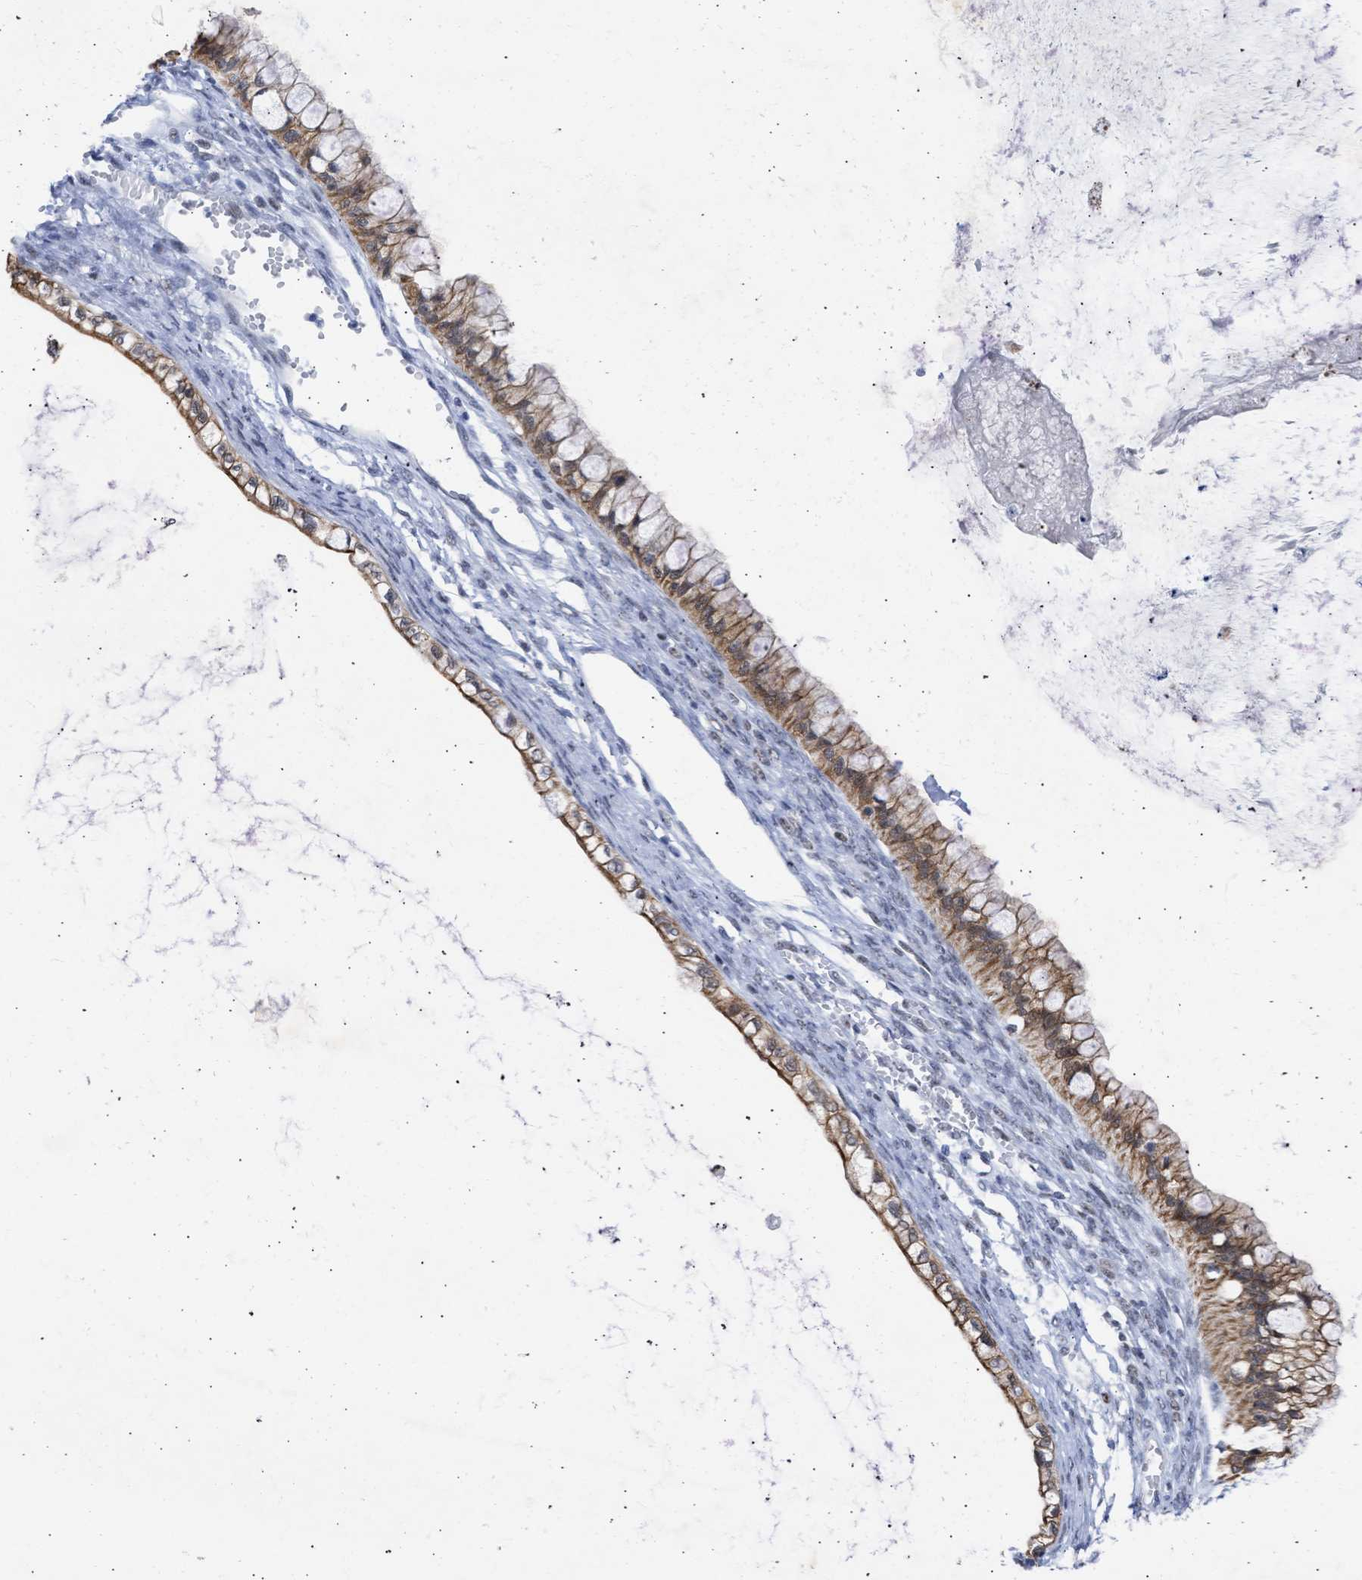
{"staining": {"intensity": "moderate", "quantity": ">75%", "location": "cytoplasmic/membranous"}, "tissue": "ovarian cancer", "cell_type": "Tumor cells", "image_type": "cancer", "snomed": [{"axis": "morphology", "description": "Cystadenocarcinoma, mucinous, NOS"}, {"axis": "topography", "description": "Ovary"}], "caption": "DAB immunohistochemical staining of human mucinous cystadenocarcinoma (ovarian) displays moderate cytoplasmic/membranous protein expression in about >75% of tumor cells. The staining was performed using DAB (3,3'-diaminobenzidine) to visualize the protein expression in brown, while the nuclei were stained in blue with hematoxylin (Magnification: 20x).", "gene": "DDX41", "patient": {"sex": "female", "age": 57}}